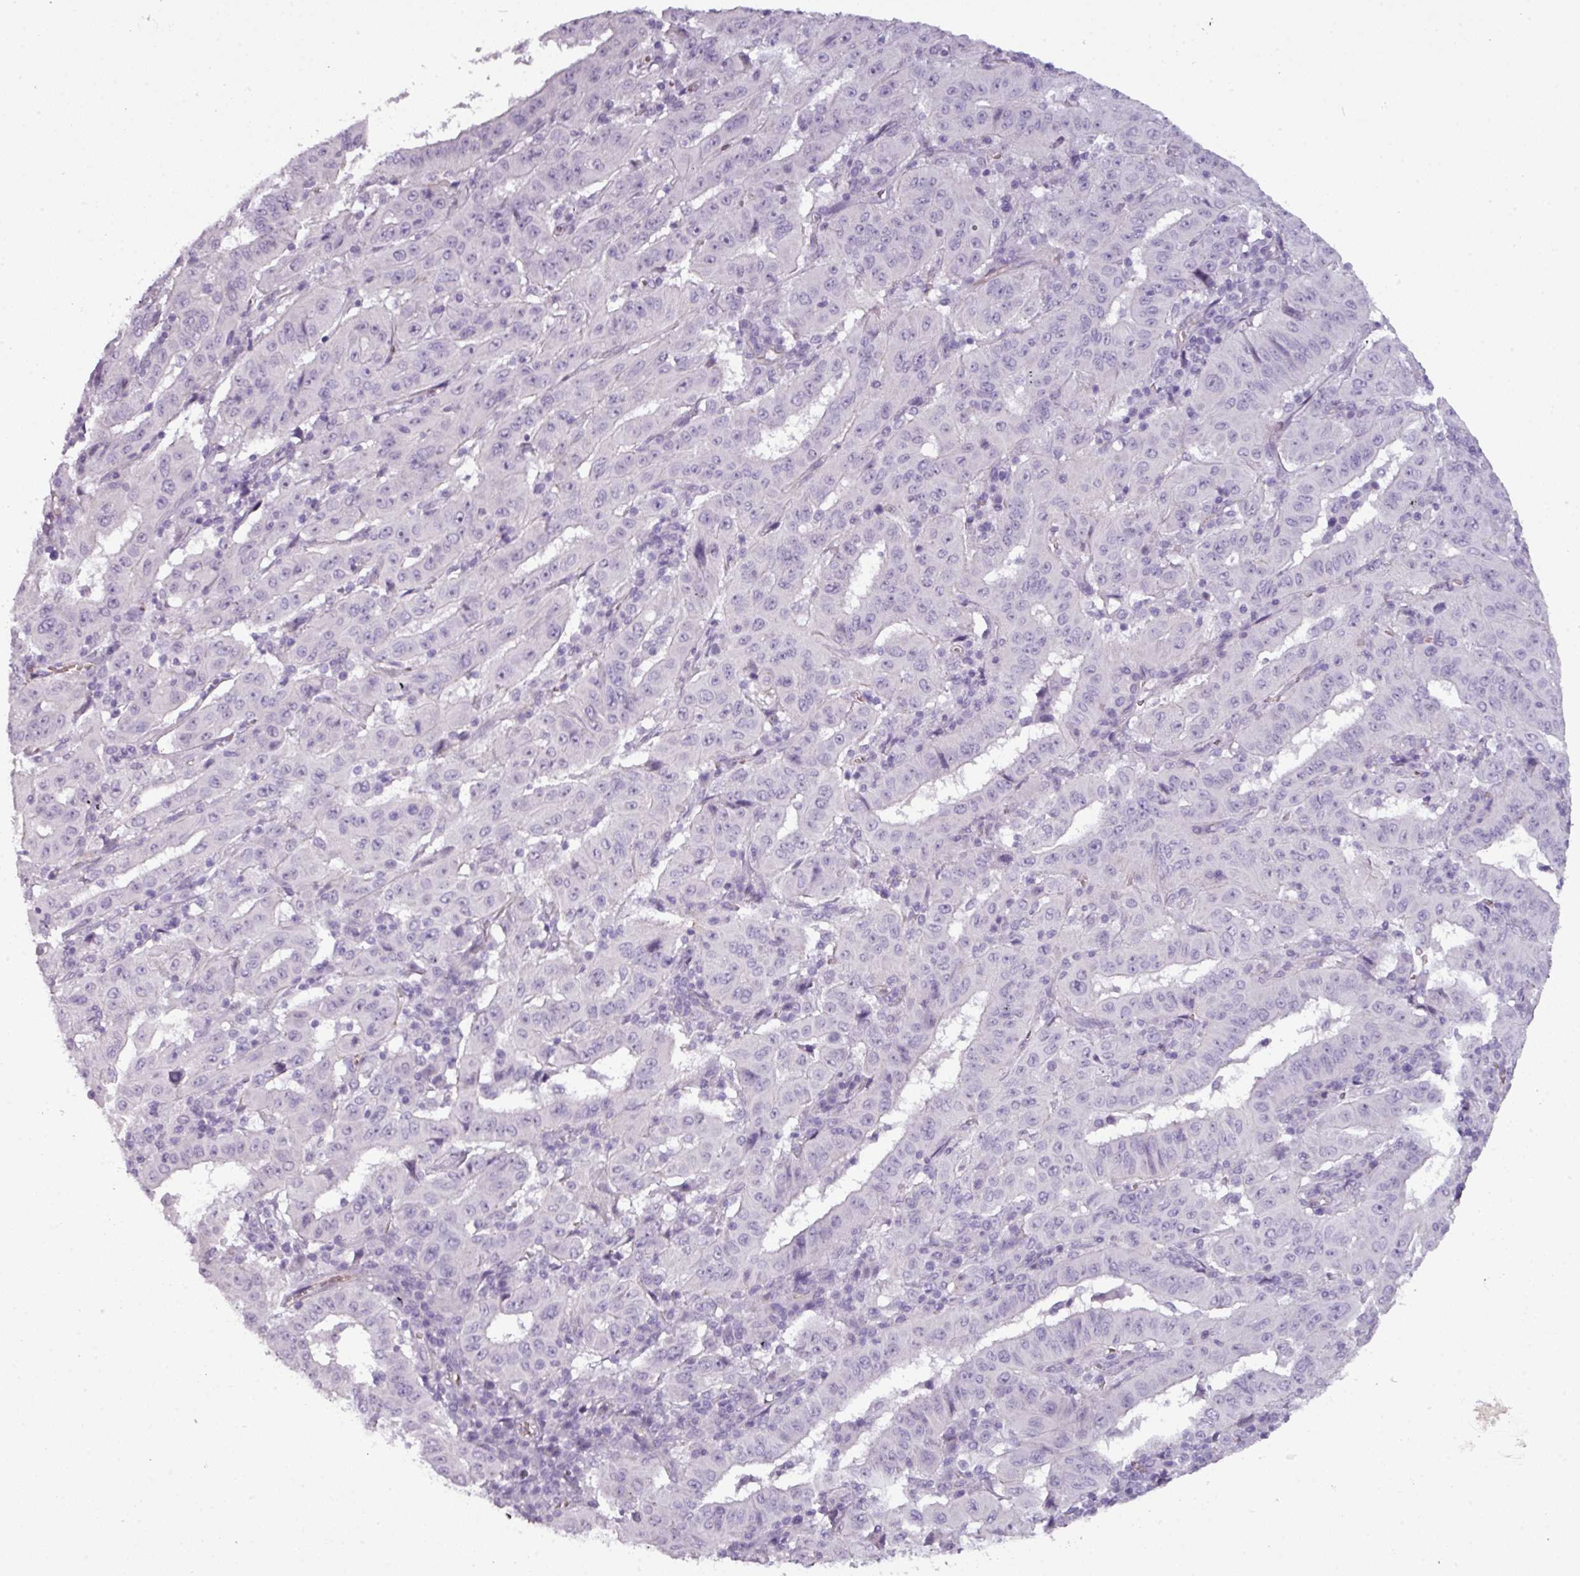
{"staining": {"intensity": "negative", "quantity": "none", "location": "none"}, "tissue": "pancreatic cancer", "cell_type": "Tumor cells", "image_type": "cancer", "snomed": [{"axis": "morphology", "description": "Adenocarcinoma, NOS"}, {"axis": "topography", "description": "Pancreas"}], "caption": "DAB immunohistochemical staining of human pancreatic cancer (adenocarcinoma) reveals no significant expression in tumor cells. Nuclei are stained in blue.", "gene": "AREL1", "patient": {"sex": "male", "age": 63}}